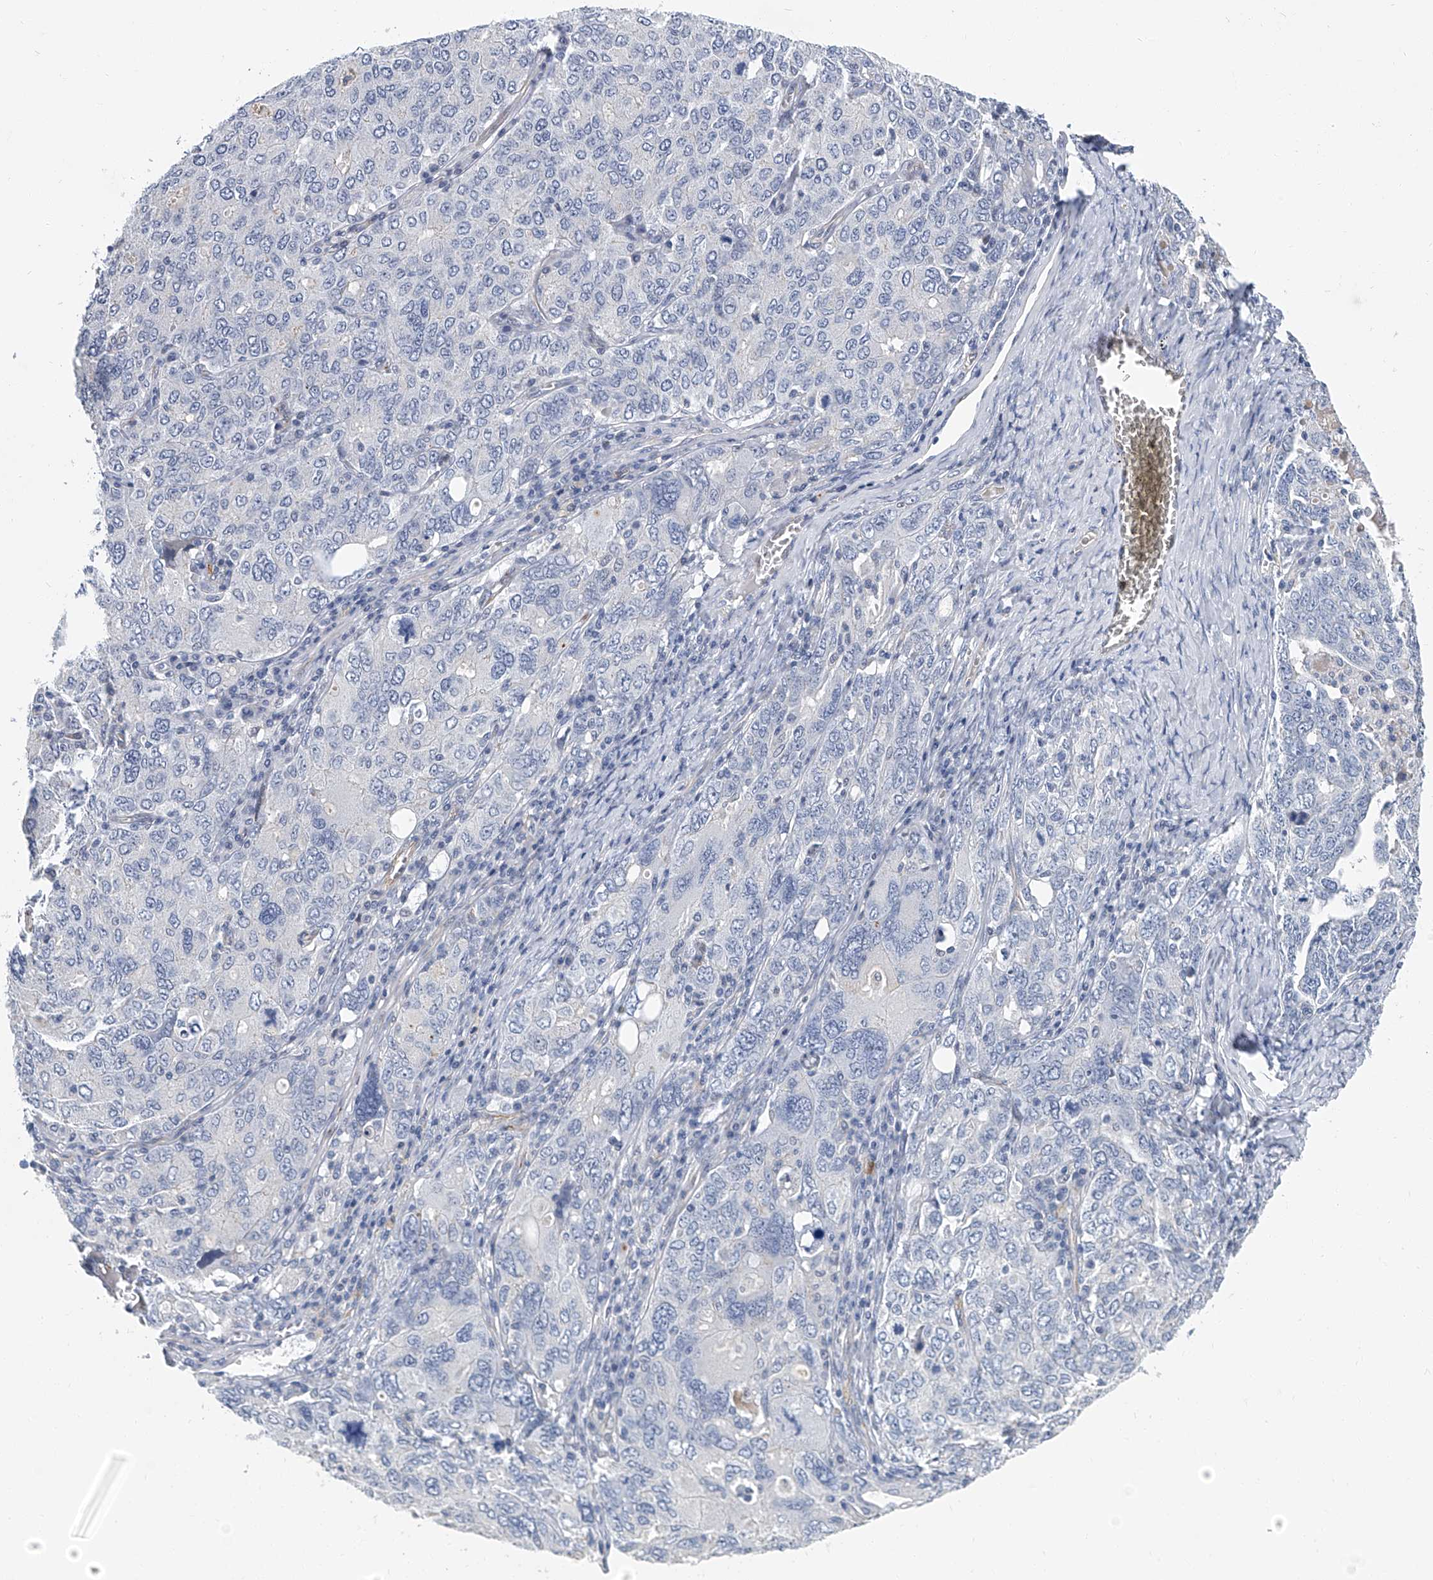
{"staining": {"intensity": "negative", "quantity": "none", "location": "none"}, "tissue": "ovarian cancer", "cell_type": "Tumor cells", "image_type": "cancer", "snomed": [{"axis": "morphology", "description": "Carcinoma, endometroid"}, {"axis": "topography", "description": "Ovary"}], "caption": "Tumor cells show no significant protein staining in ovarian cancer (endometroid carcinoma). The staining was performed using DAB (3,3'-diaminobenzidine) to visualize the protein expression in brown, while the nuclei were stained in blue with hematoxylin (Magnification: 20x).", "gene": "KIRREL1", "patient": {"sex": "female", "age": 62}}